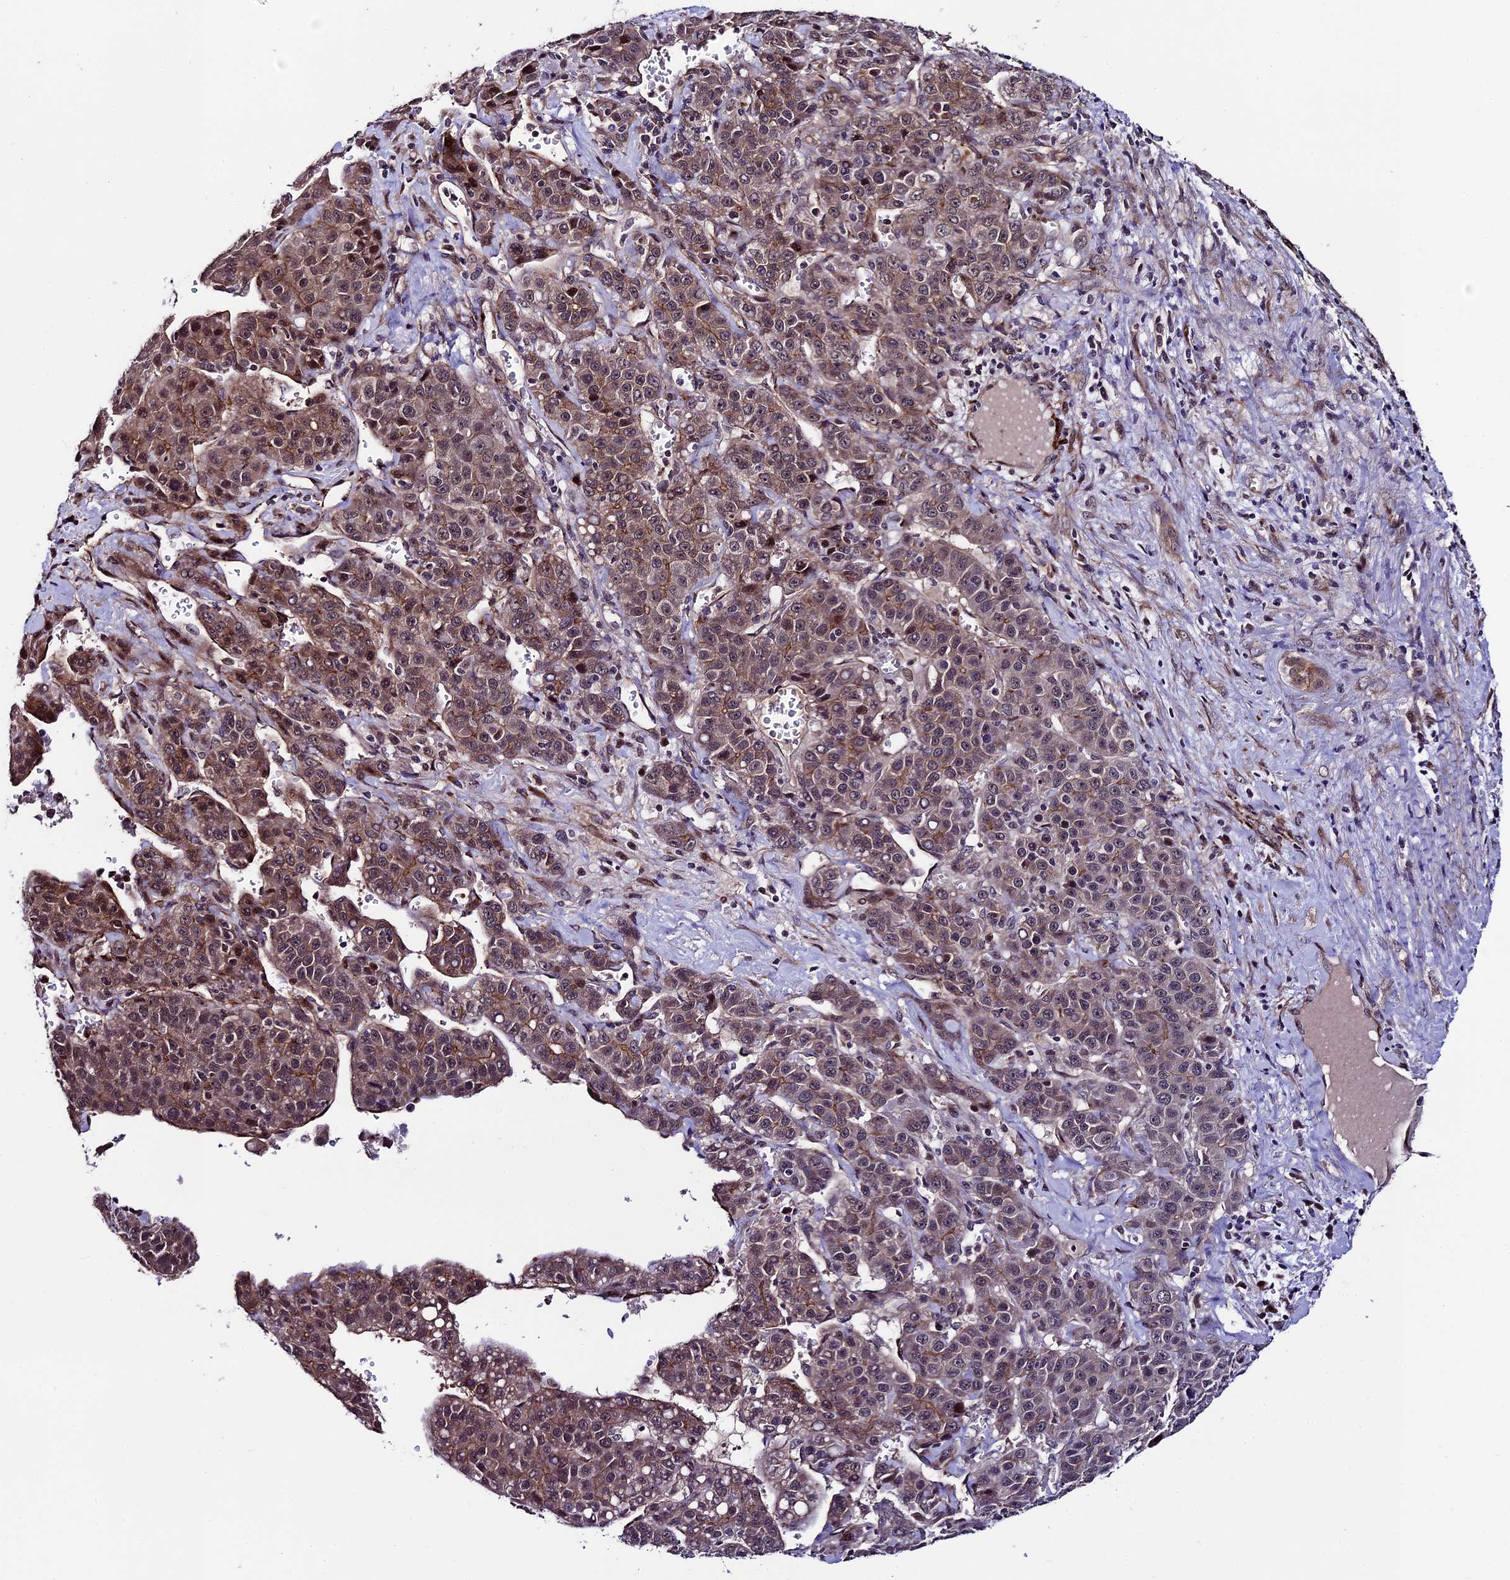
{"staining": {"intensity": "weak", "quantity": "25%-75%", "location": "cytoplasmic/membranous"}, "tissue": "liver cancer", "cell_type": "Tumor cells", "image_type": "cancer", "snomed": [{"axis": "morphology", "description": "Carcinoma, Hepatocellular, NOS"}, {"axis": "topography", "description": "Liver"}], "caption": "Liver hepatocellular carcinoma stained with a brown dye shows weak cytoplasmic/membranous positive staining in approximately 25%-75% of tumor cells.", "gene": "SIPA1L3", "patient": {"sex": "female", "age": 53}}